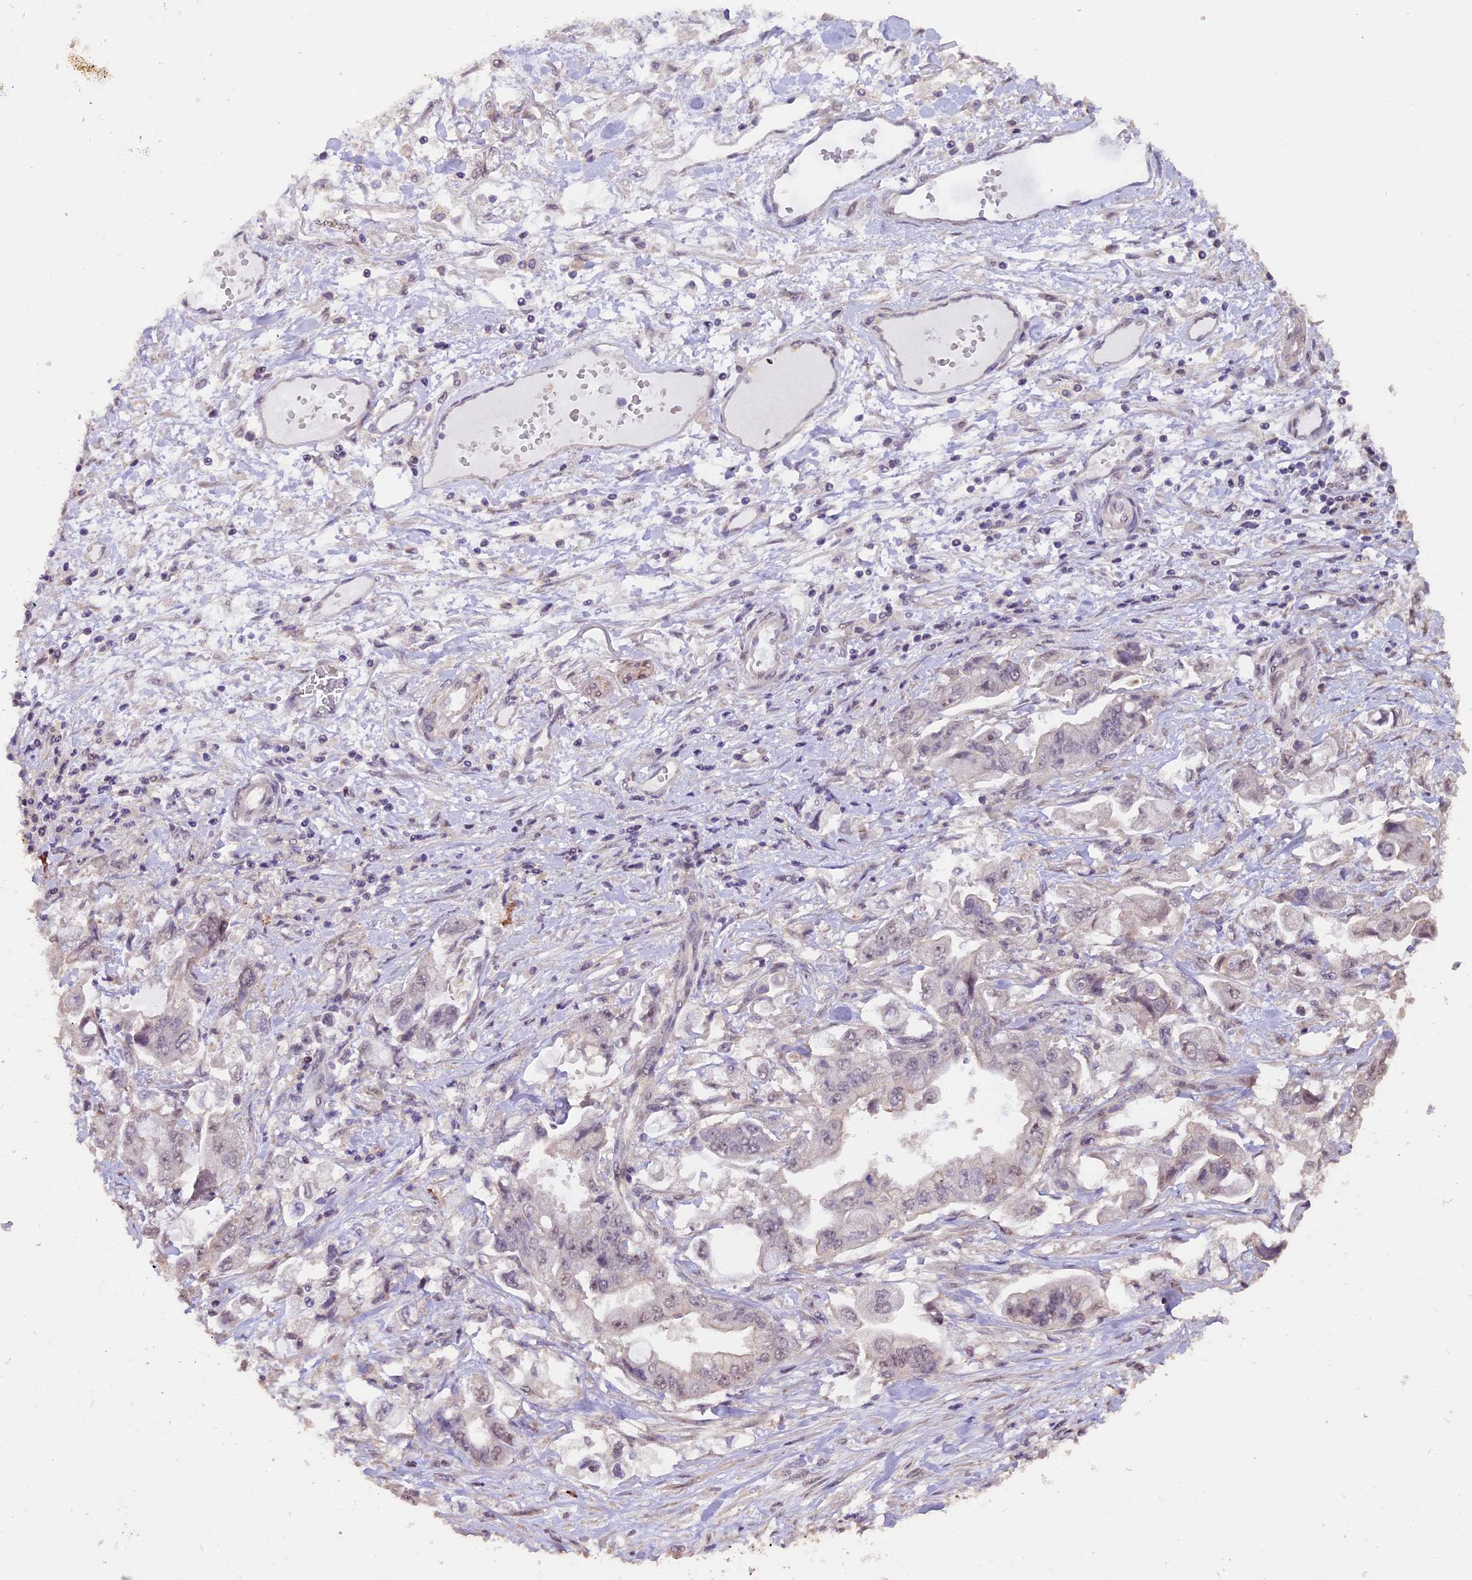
{"staining": {"intensity": "negative", "quantity": "none", "location": "none"}, "tissue": "stomach cancer", "cell_type": "Tumor cells", "image_type": "cancer", "snomed": [{"axis": "morphology", "description": "Adenocarcinoma, NOS"}, {"axis": "topography", "description": "Stomach"}], "caption": "Tumor cells are negative for brown protein staining in adenocarcinoma (stomach).", "gene": "GNB5", "patient": {"sex": "male", "age": 62}}